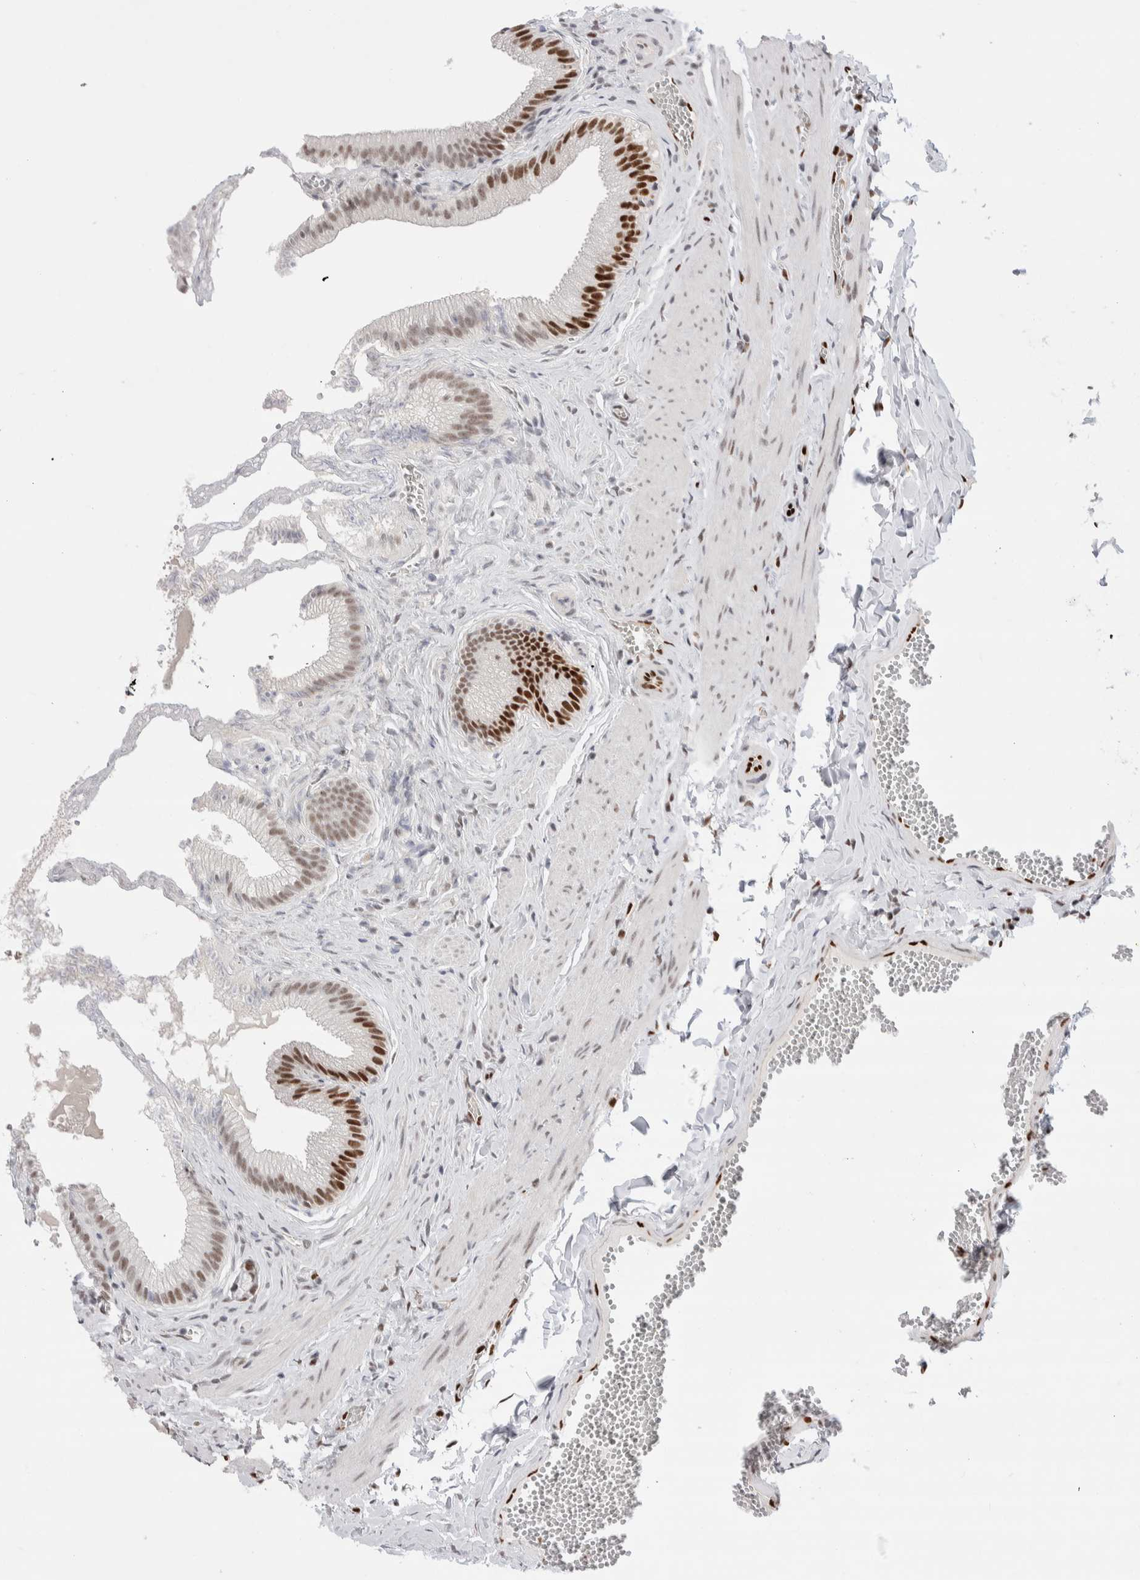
{"staining": {"intensity": "strong", "quantity": "25%-75%", "location": "nuclear"}, "tissue": "gallbladder", "cell_type": "Glandular cells", "image_type": "normal", "snomed": [{"axis": "morphology", "description": "Normal tissue, NOS"}, {"axis": "topography", "description": "Gallbladder"}], "caption": "Strong nuclear protein expression is present in approximately 25%-75% of glandular cells in gallbladder. (Brightfield microscopy of DAB IHC at high magnification).", "gene": "C17orf49", "patient": {"sex": "male", "age": 38}}